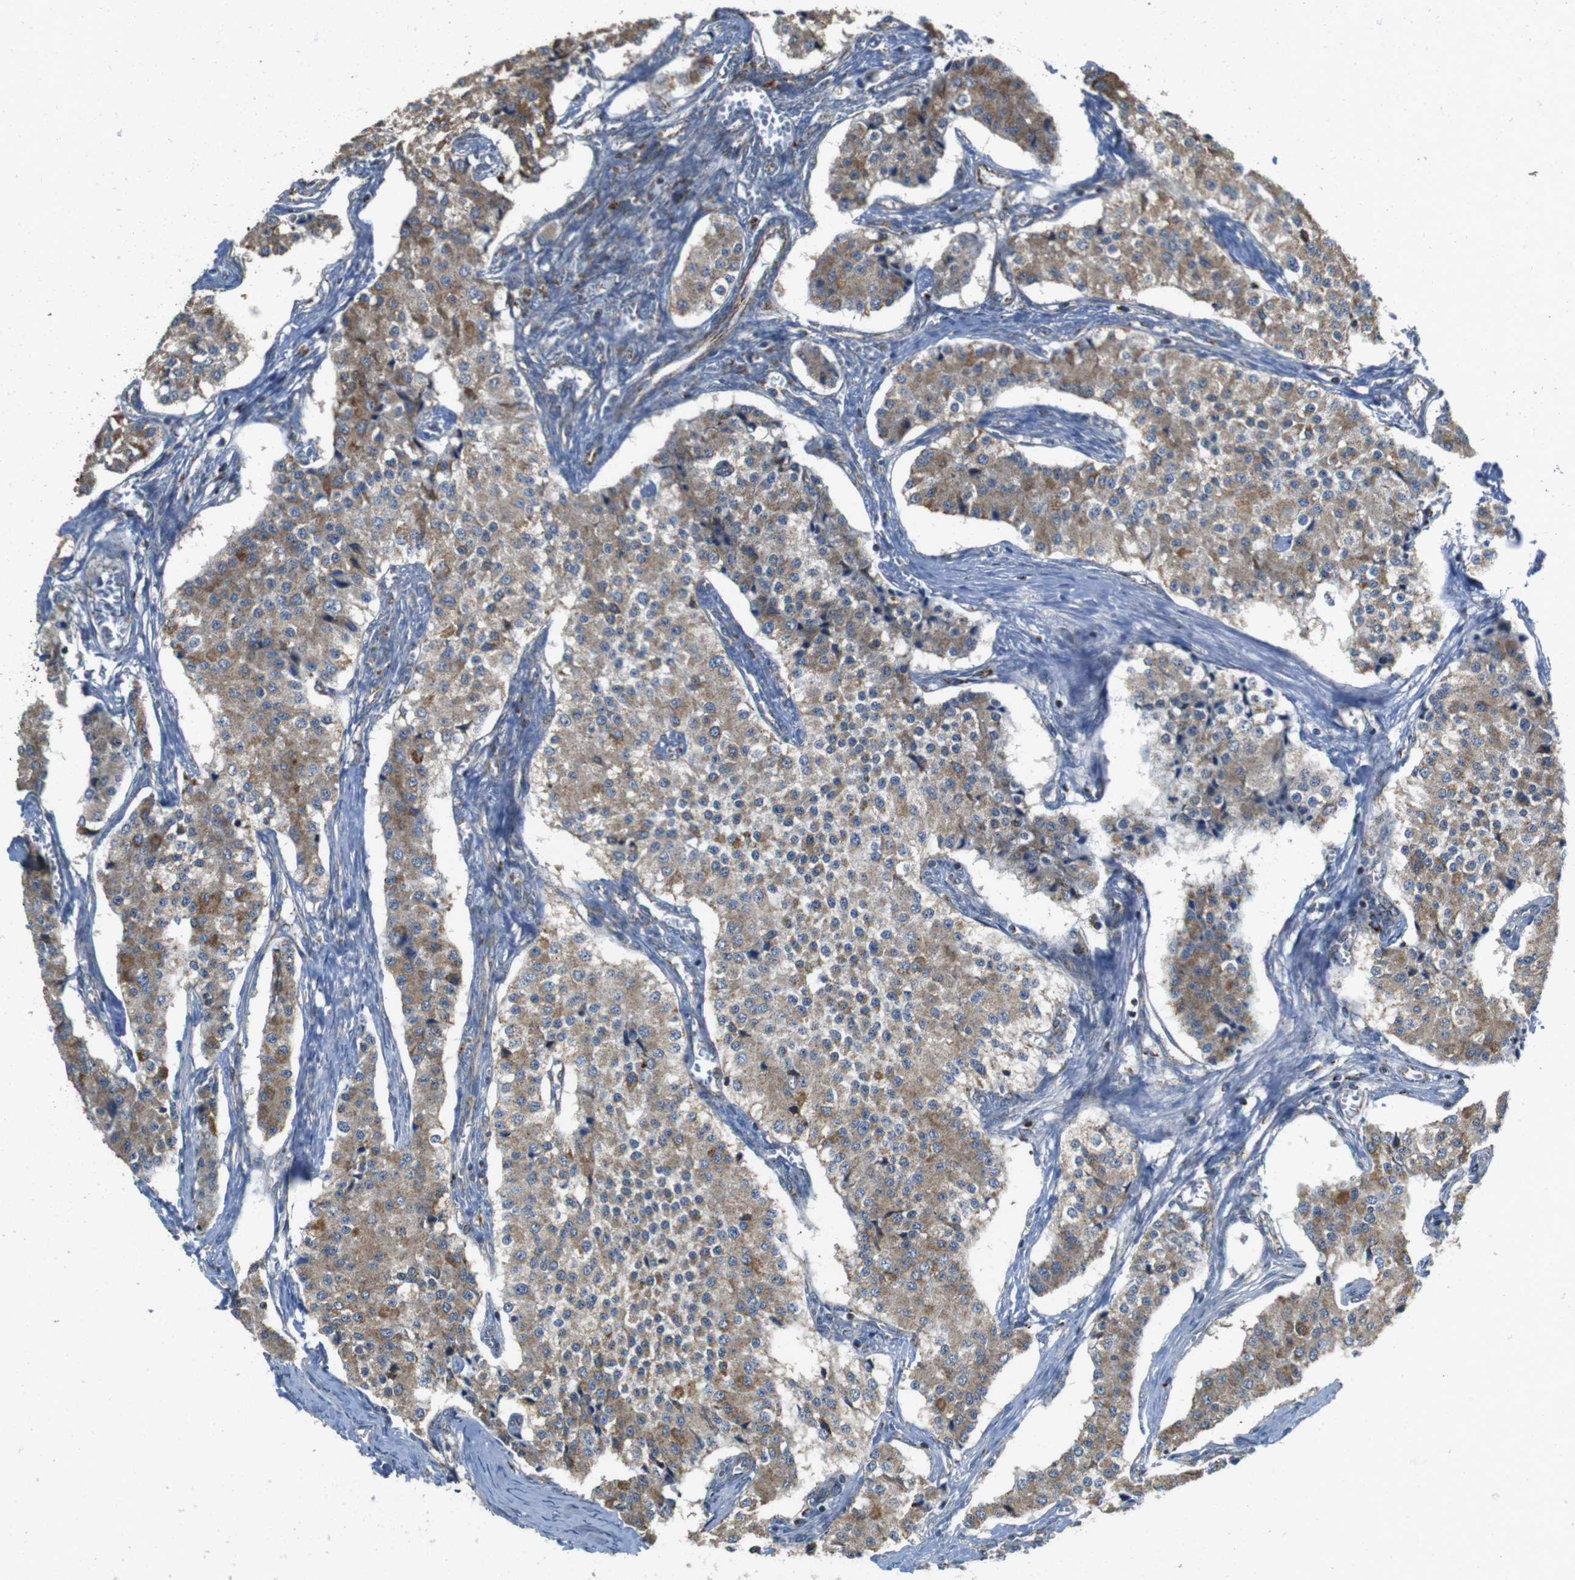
{"staining": {"intensity": "moderate", "quantity": ">75%", "location": "cytoplasmic/membranous"}, "tissue": "carcinoid", "cell_type": "Tumor cells", "image_type": "cancer", "snomed": [{"axis": "morphology", "description": "Carcinoid, malignant, NOS"}, {"axis": "topography", "description": "Colon"}], "caption": "A high-resolution image shows IHC staining of carcinoid (malignant), which reveals moderate cytoplasmic/membranous staining in approximately >75% of tumor cells.", "gene": "CALHM2", "patient": {"sex": "female", "age": 52}}